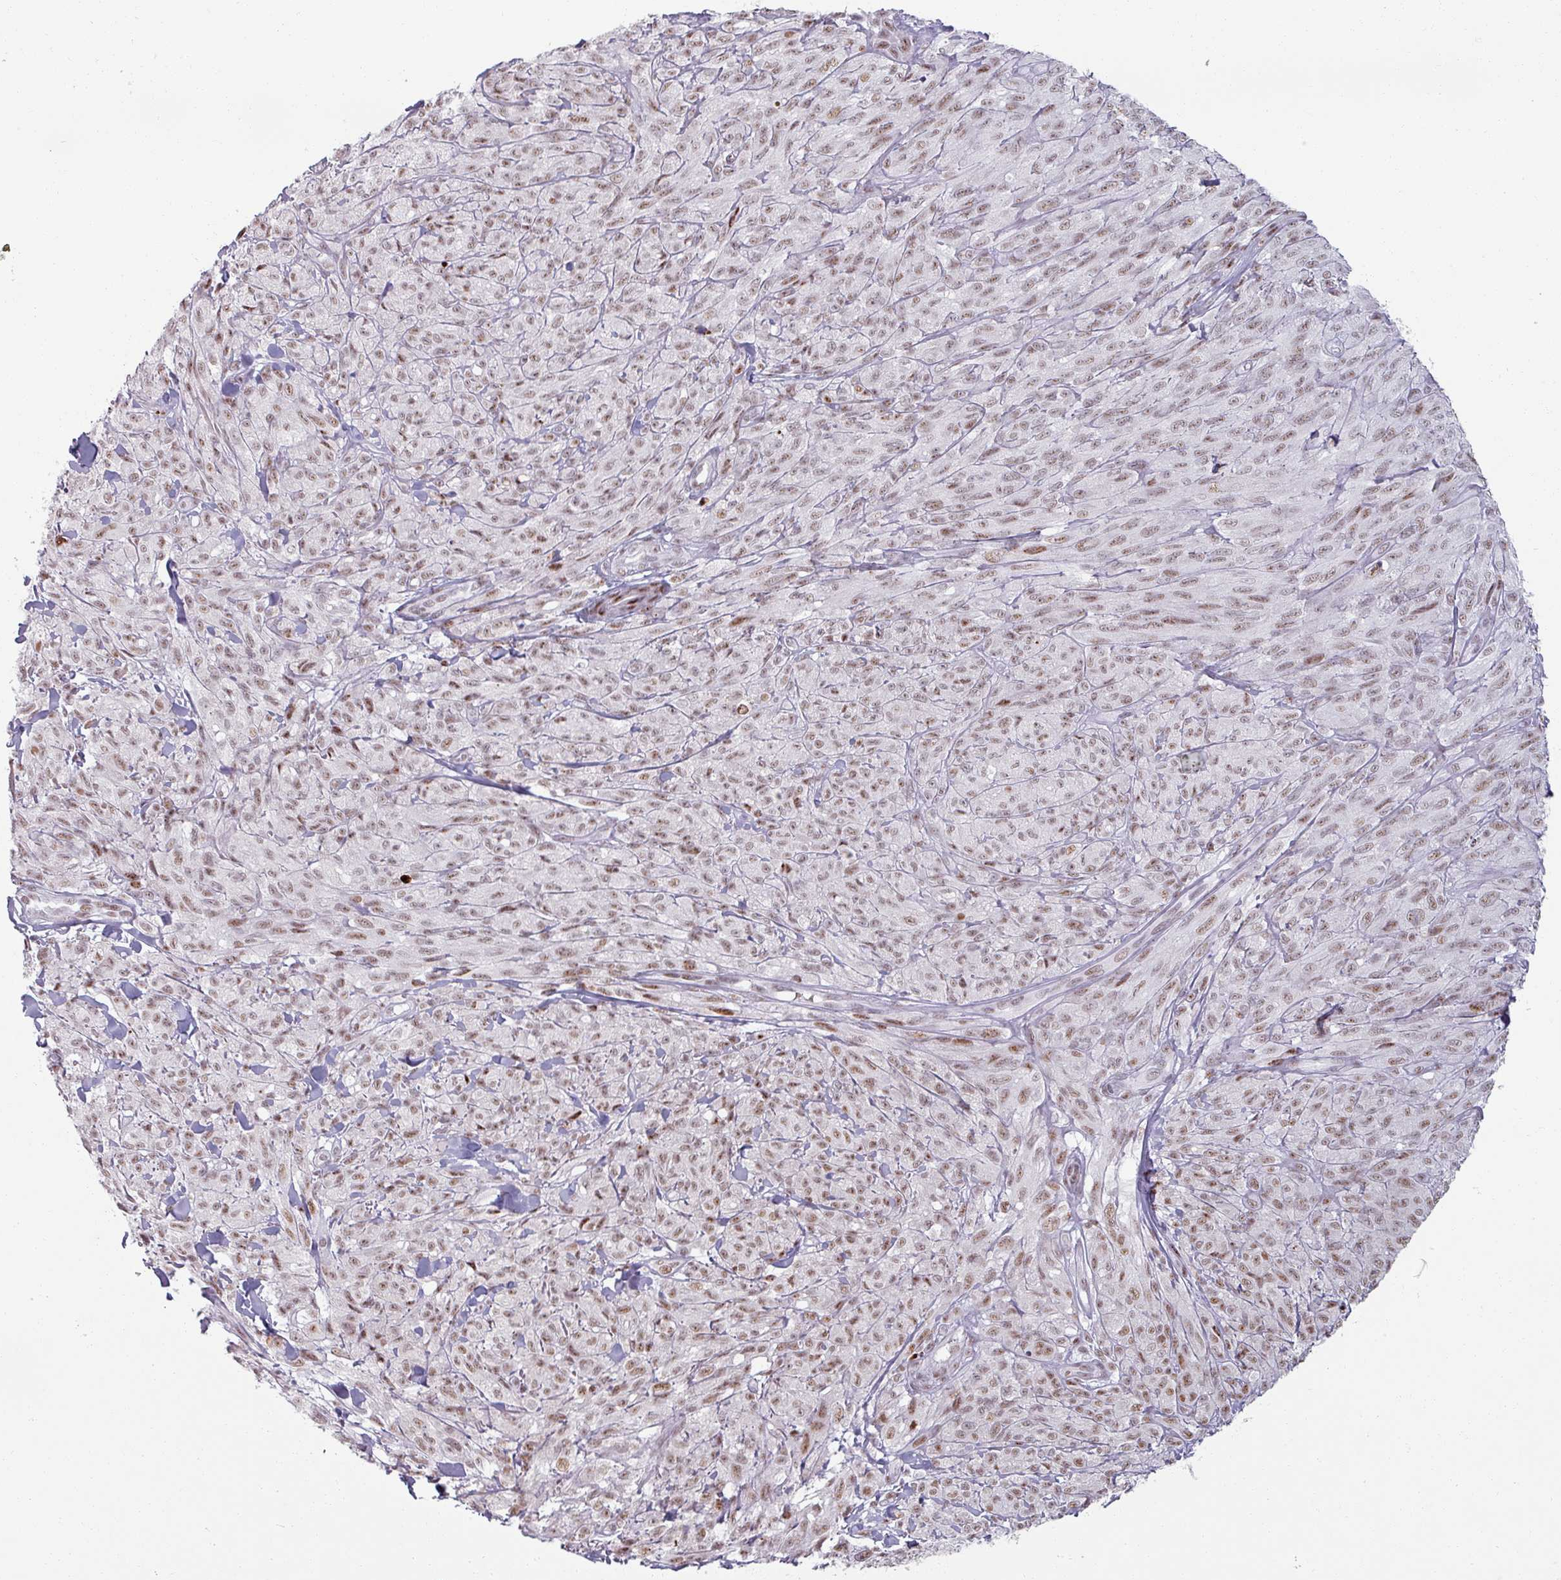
{"staining": {"intensity": "moderate", "quantity": ">75%", "location": "nuclear"}, "tissue": "melanoma", "cell_type": "Tumor cells", "image_type": "cancer", "snomed": [{"axis": "morphology", "description": "Malignant melanoma, NOS"}, {"axis": "topography", "description": "Skin of upper arm"}], "caption": "A medium amount of moderate nuclear expression is appreciated in approximately >75% of tumor cells in melanoma tissue.", "gene": "NCOR1", "patient": {"sex": "female", "age": 65}}